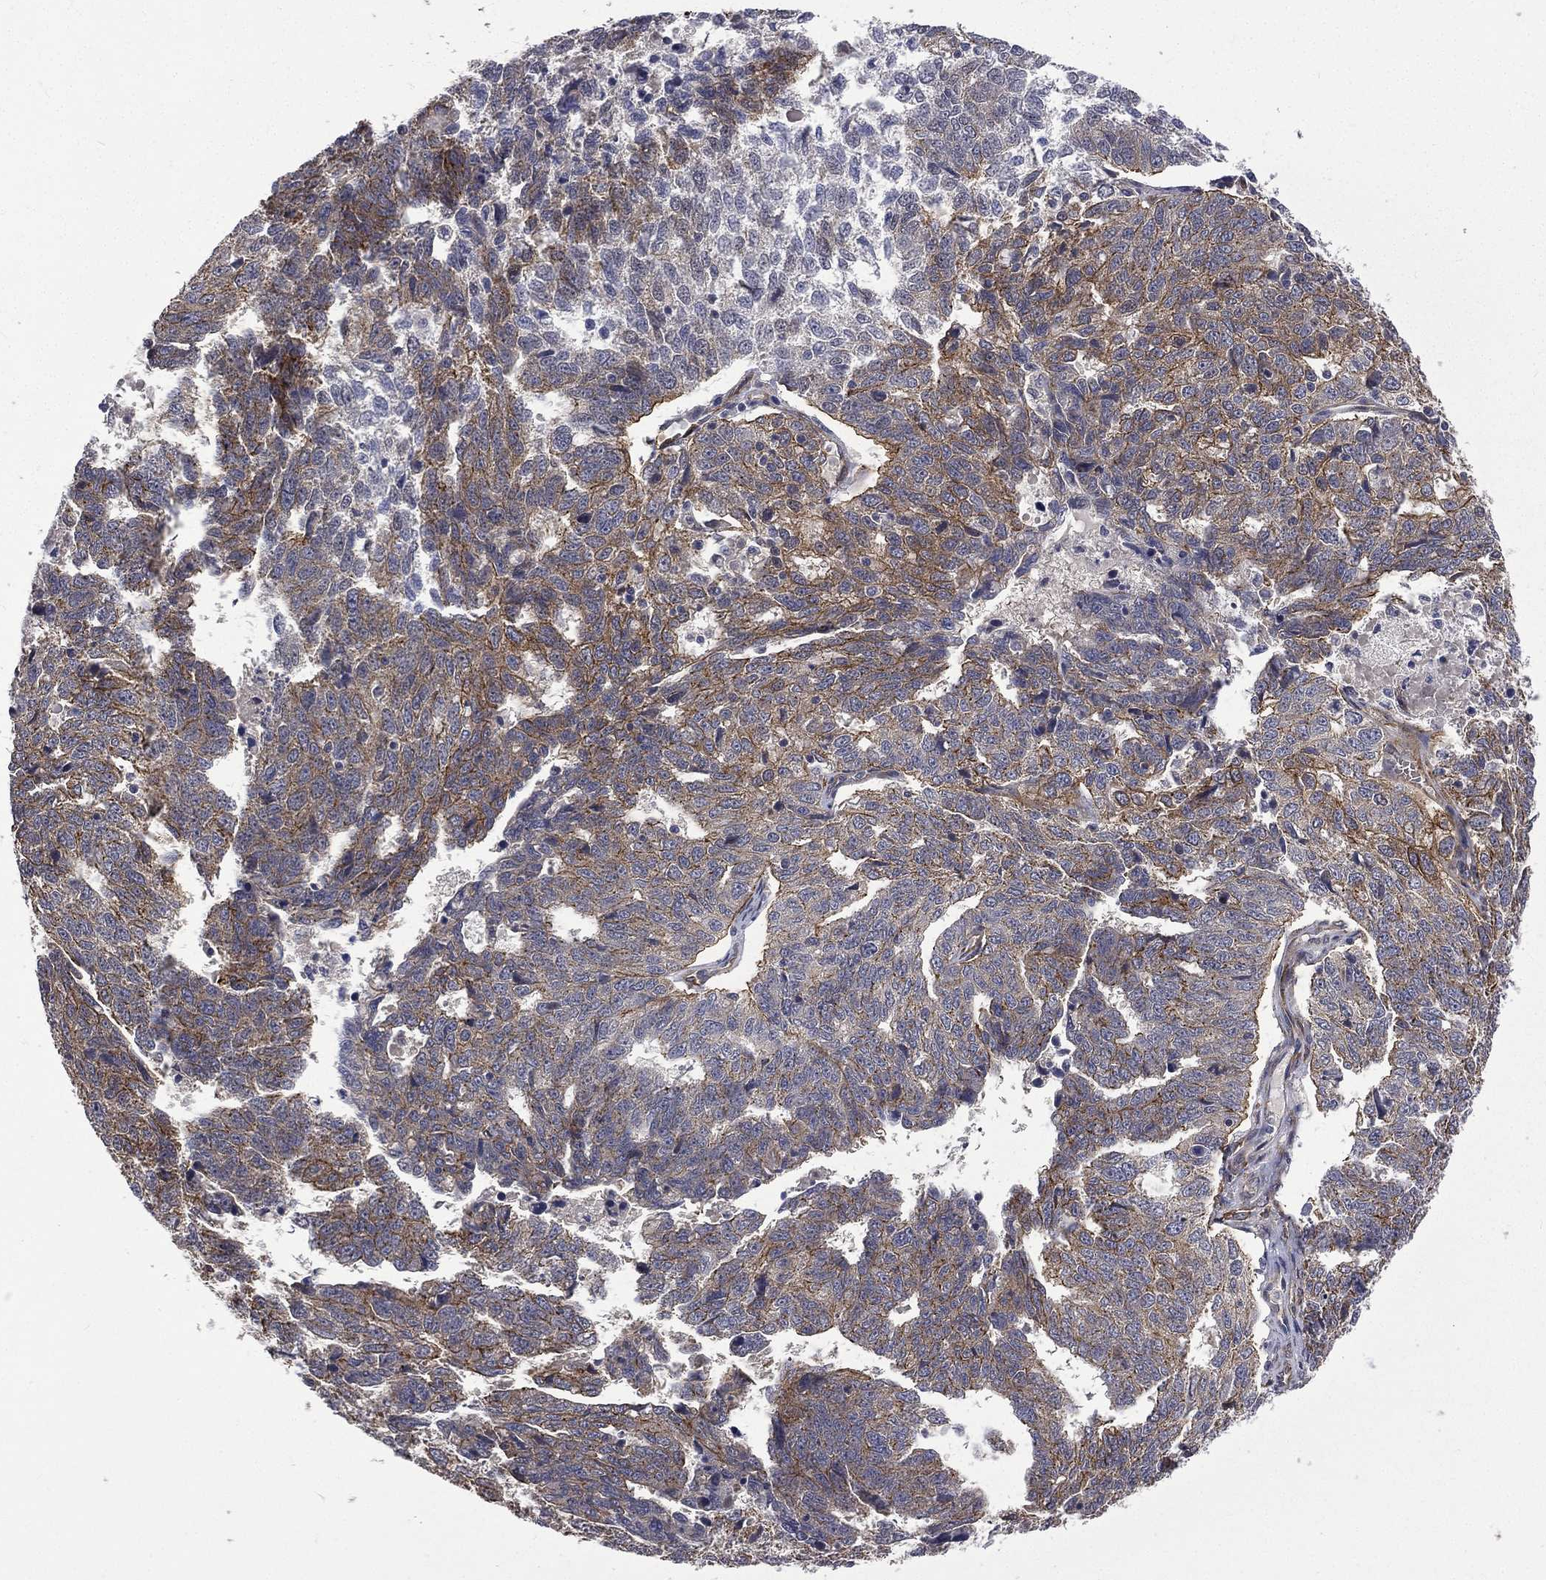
{"staining": {"intensity": "moderate", "quantity": "<25%", "location": "cytoplasmic/membranous"}, "tissue": "ovarian cancer", "cell_type": "Tumor cells", "image_type": "cancer", "snomed": [{"axis": "morphology", "description": "Cystadenocarcinoma, serous, NOS"}, {"axis": "topography", "description": "Ovary"}], "caption": "Protein staining demonstrates moderate cytoplasmic/membranous staining in about <25% of tumor cells in serous cystadenocarcinoma (ovarian). (IHC, brightfield microscopy, high magnification).", "gene": "PPFIBP1", "patient": {"sex": "female", "age": 71}}